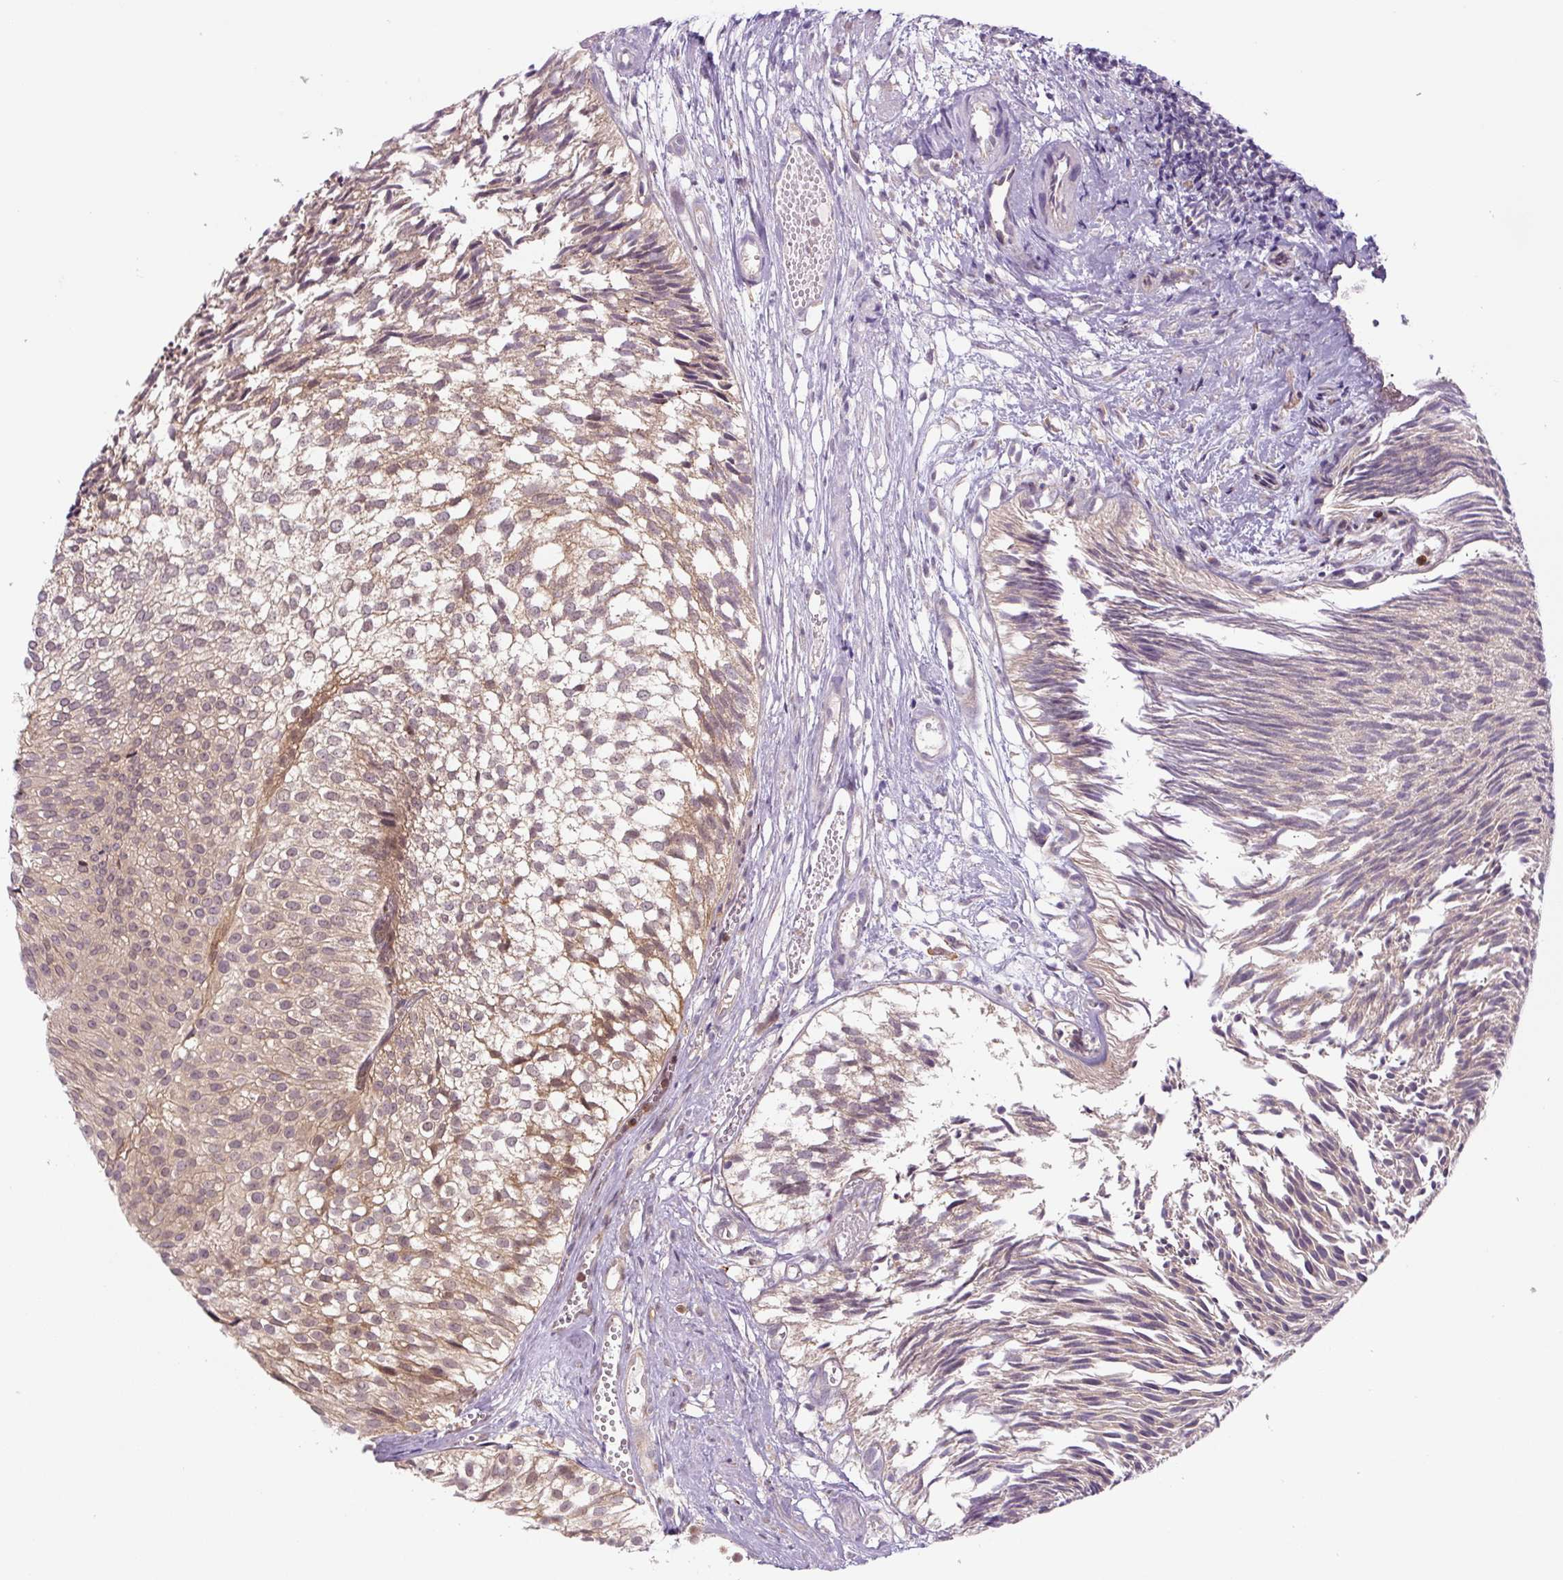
{"staining": {"intensity": "moderate", "quantity": "<25%", "location": "cytoplasmic/membranous"}, "tissue": "urothelial cancer", "cell_type": "Tumor cells", "image_type": "cancer", "snomed": [{"axis": "morphology", "description": "Urothelial carcinoma, Low grade"}, {"axis": "topography", "description": "Urinary bladder"}], "caption": "Urothelial cancer tissue exhibits moderate cytoplasmic/membranous expression in approximately <25% of tumor cells (IHC, brightfield microscopy, high magnification).", "gene": "ZSWIM7", "patient": {"sex": "male", "age": 91}}